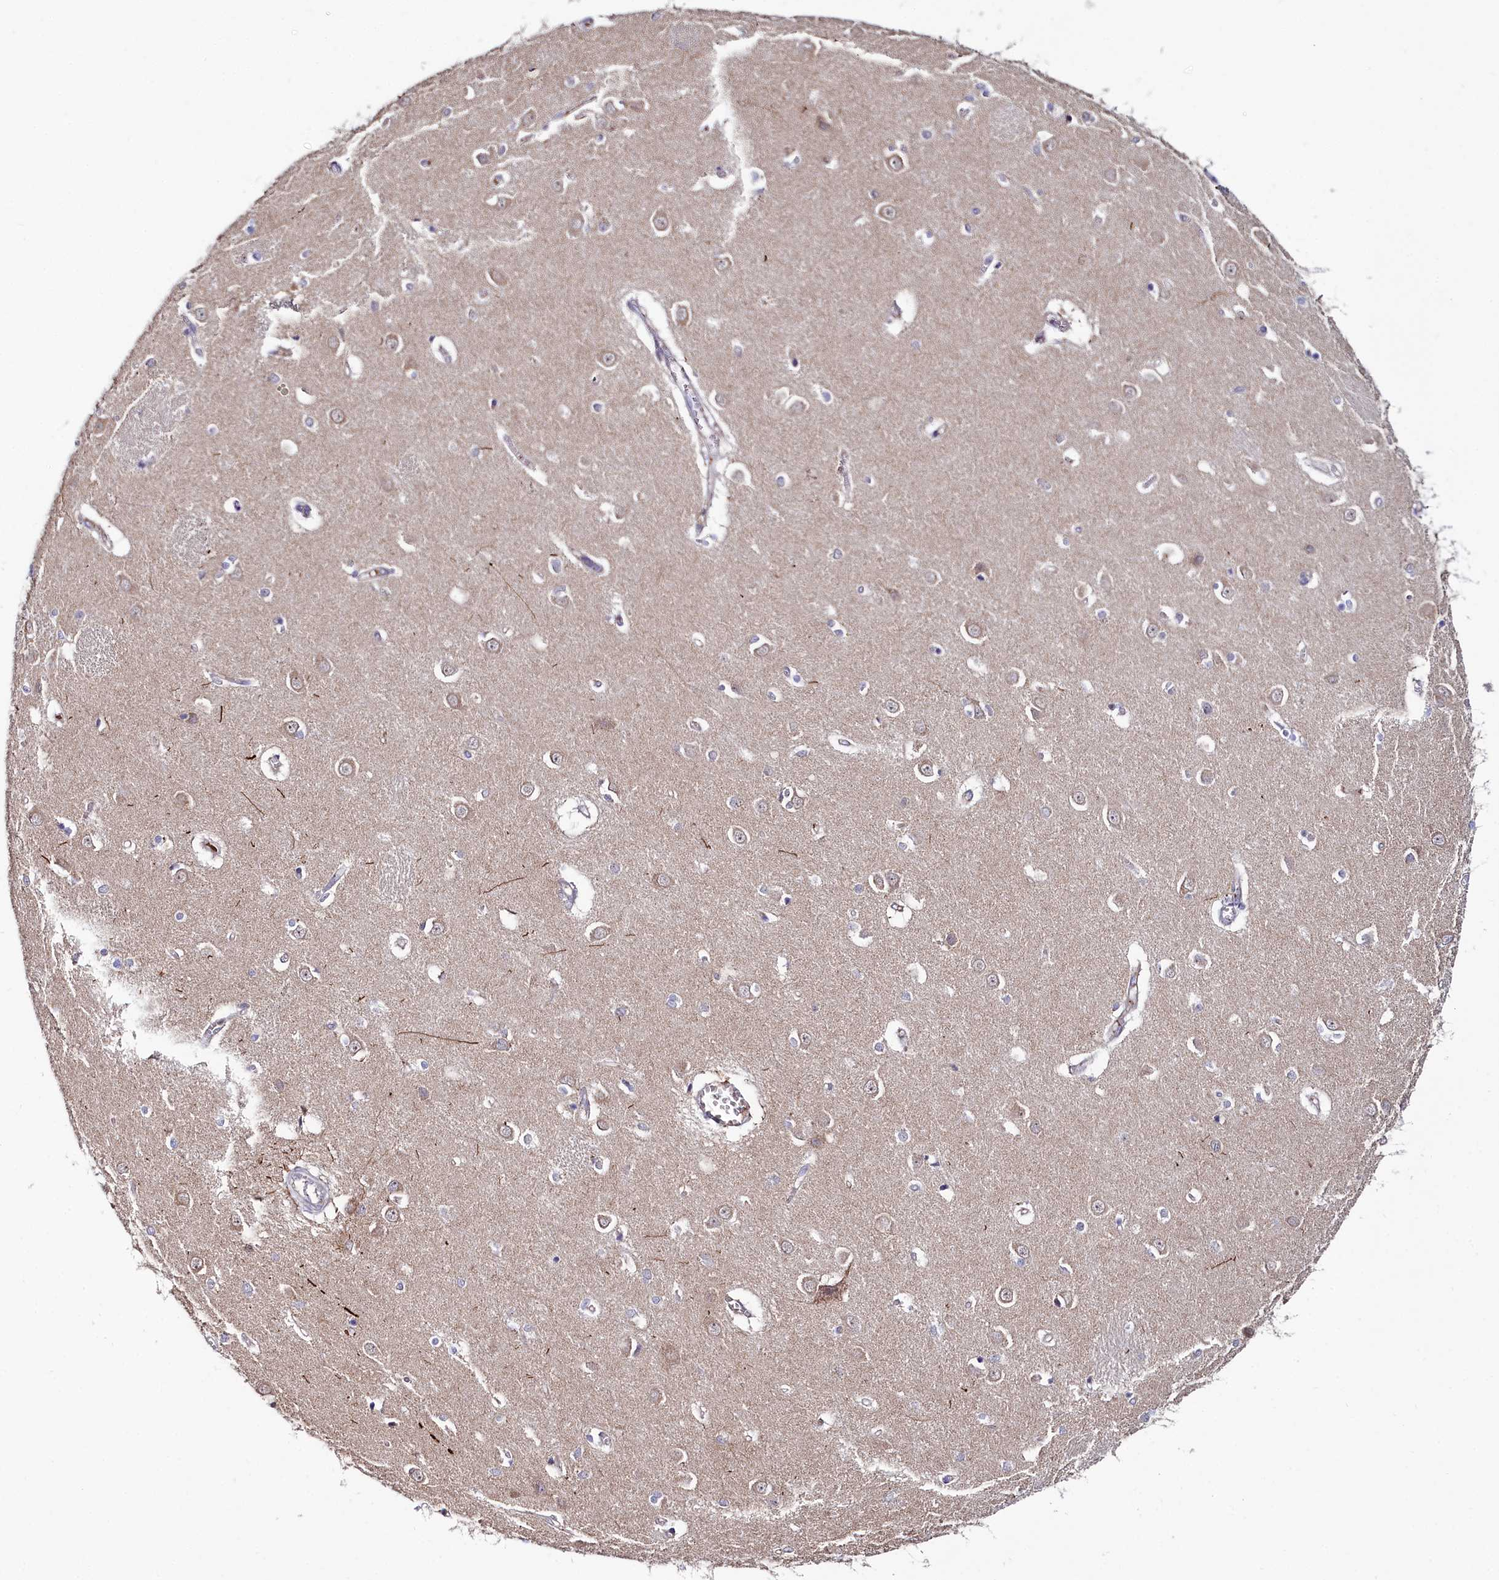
{"staining": {"intensity": "weak", "quantity": "<25%", "location": "cytoplasmic/membranous"}, "tissue": "caudate", "cell_type": "Glial cells", "image_type": "normal", "snomed": [{"axis": "morphology", "description": "Normal tissue, NOS"}, {"axis": "topography", "description": "Lateral ventricle wall"}], "caption": "High magnification brightfield microscopy of normal caudate stained with DAB (3,3'-diaminobenzidine) (brown) and counterstained with hematoxylin (blue): glial cells show no significant expression. (DAB immunohistochemistry (IHC) with hematoxylin counter stain).", "gene": "KCTD18", "patient": {"sex": "male", "age": 37}}